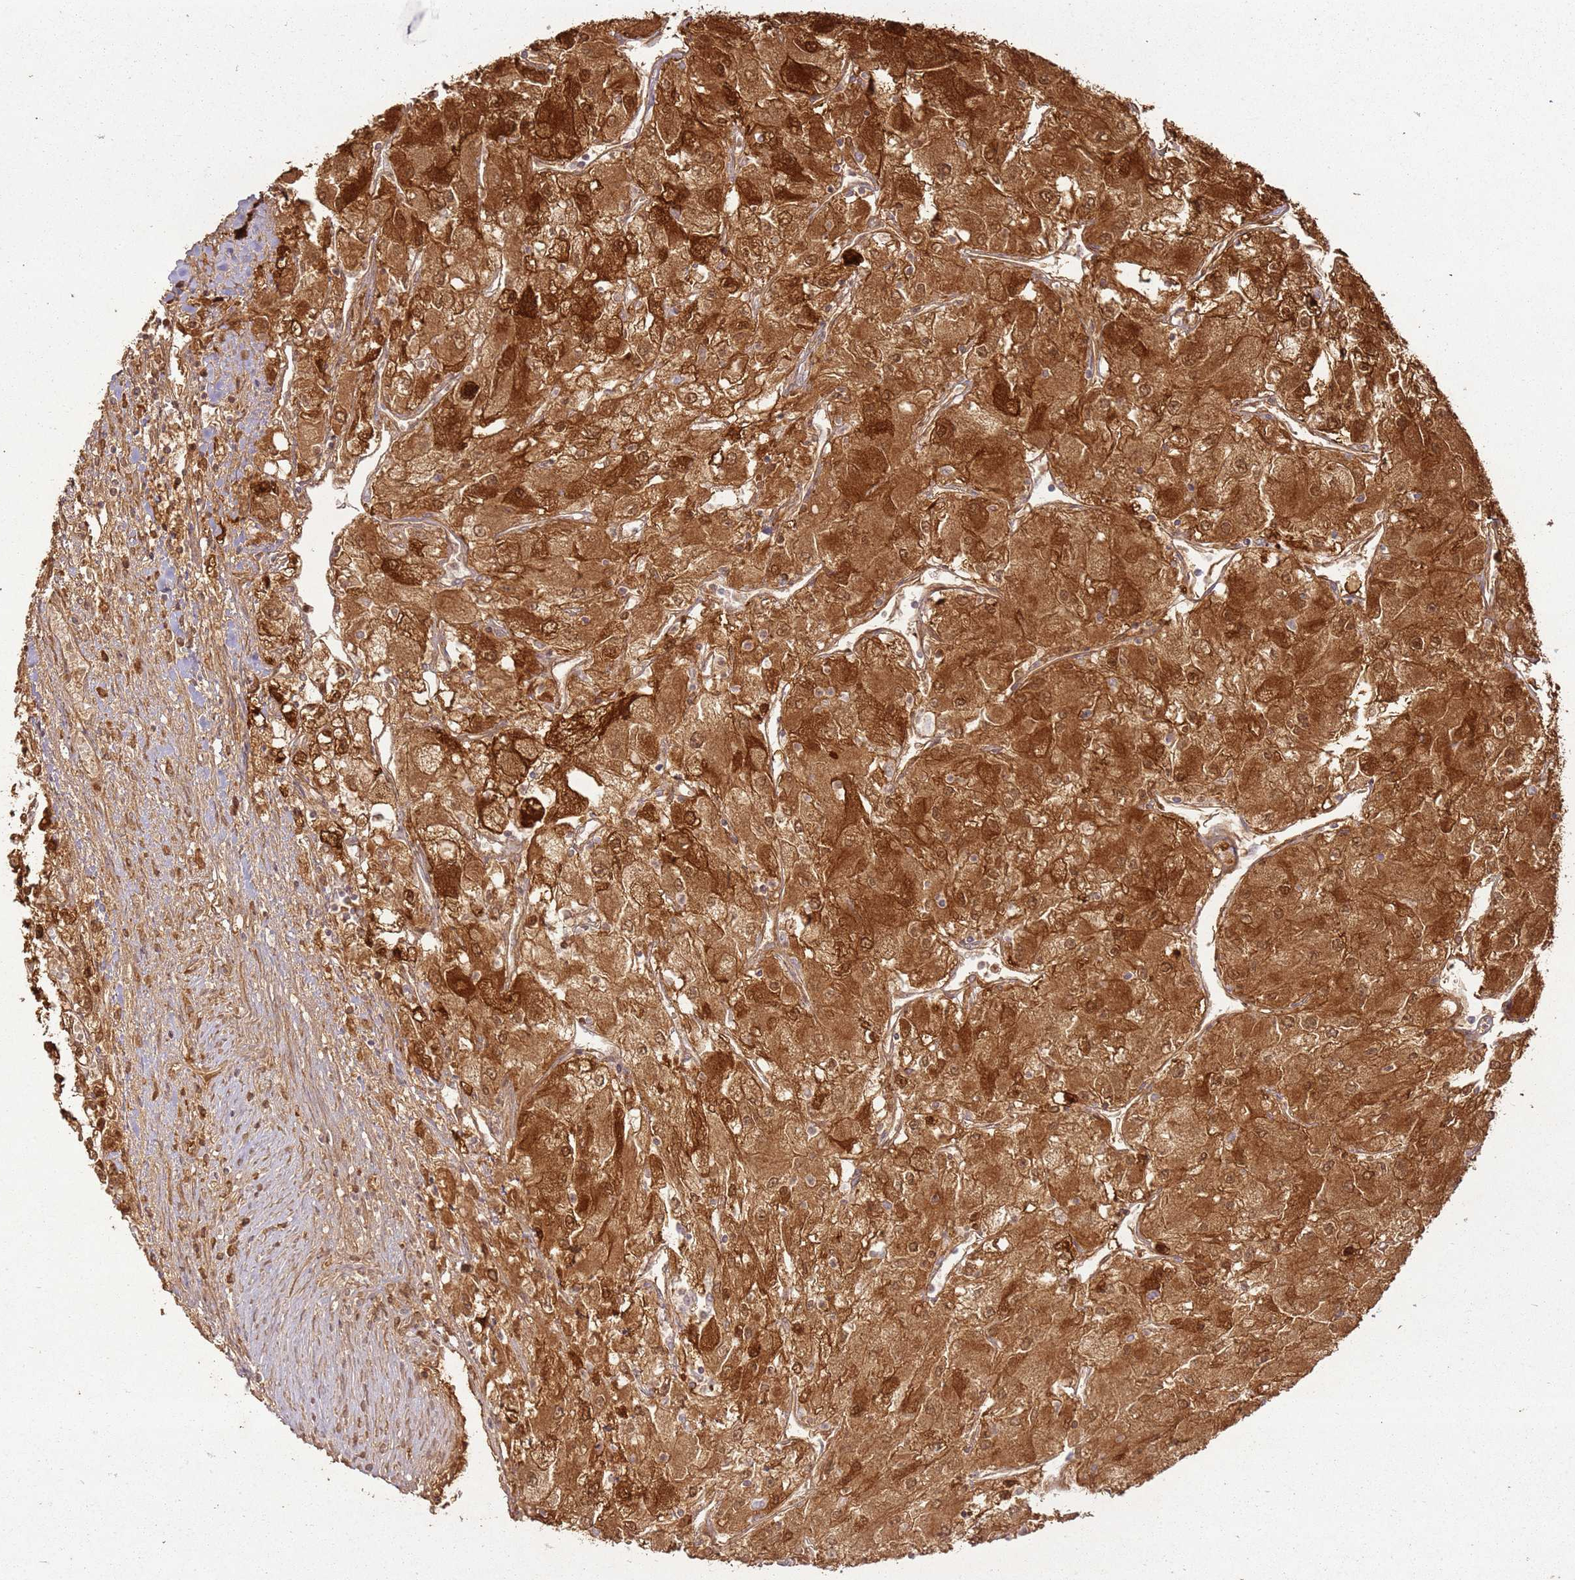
{"staining": {"intensity": "strong", "quantity": ">75%", "location": "cytoplasmic/membranous"}, "tissue": "renal cancer", "cell_type": "Tumor cells", "image_type": "cancer", "snomed": [{"axis": "morphology", "description": "Adenocarcinoma, NOS"}, {"axis": "topography", "description": "Kidney"}], "caption": "Protein expression analysis of renal cancer demonstrates strong cytoplasmic/membranous staining in approximately >75% of tumor cells.", "gene": "ZNF776", "patient": {"sex": "male", "age": 80}}